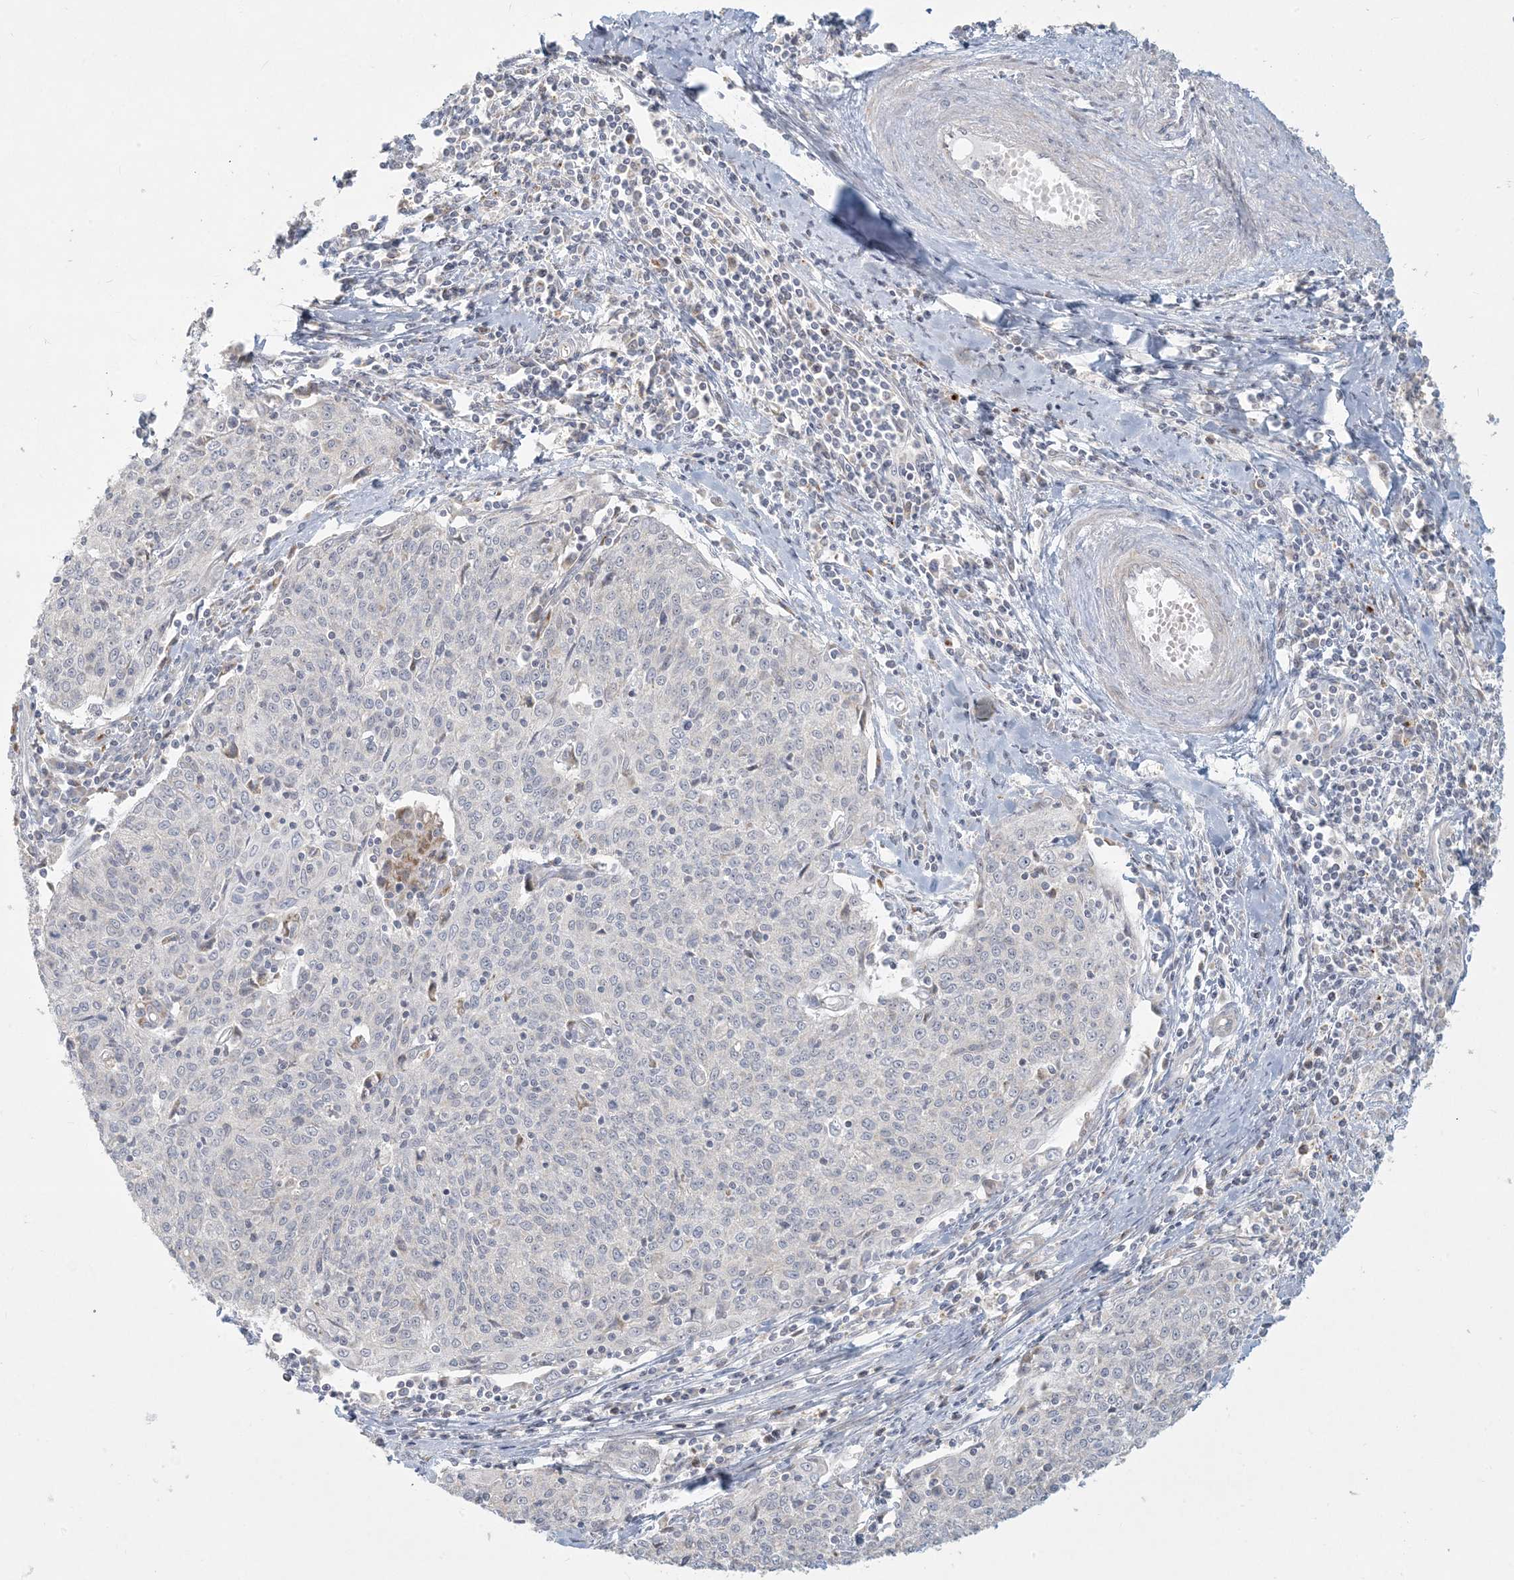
{"staining": {"intensity": "negative", "quantity": "none", "location": "none"}, "tissue": "cervical cancer", "cell_type": "Tumor cells", "image_type": "cancer", "snomed": [{"axis": "morphology", "description": "Squamous cell carcinoma, NOS"}, {"axis": "topography", "description": "Cervix"}], "caption": "The immunohistochemistry photomicrograph has no significant staining in tumor cells of squamous cell carcinoma (cervical) tissue.", "gene": "MCAT", "patient": {"sex": "female", "age": 48}}